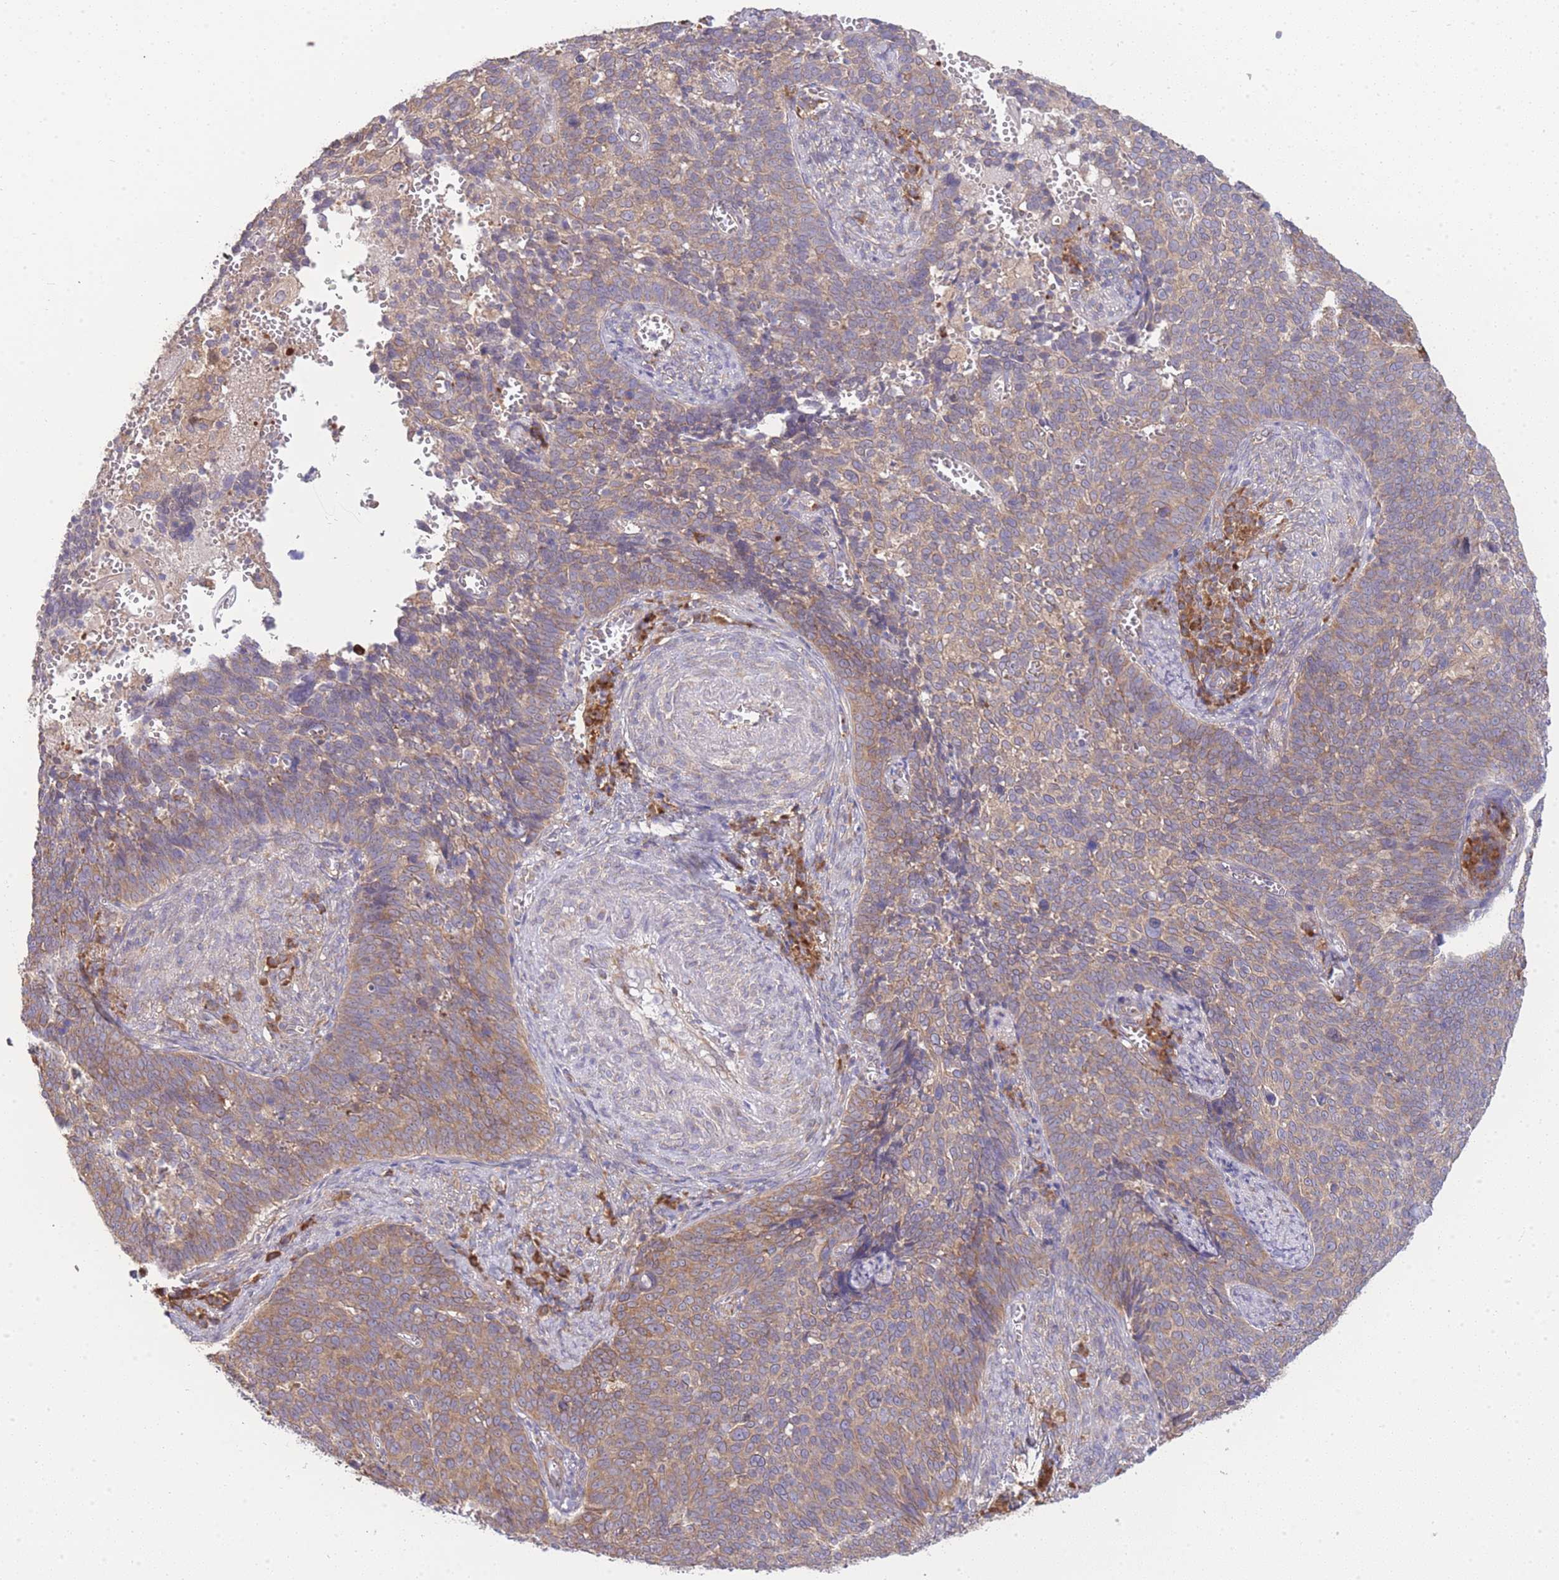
{"staining": {"intensity": "moderate", "quantity": ">75%", "location": "cytoplasmic/membranous"}, "tissue": "cervical cancer", "cell_type": "Tumor cells", "image_type": "cancer", "snomed": [{"axis": "morphology", "description": "Normal tissue, NOS"}, {"axis": "morphology", "description": "Squamous cell carcinoma, NOS"}, {"axis": "topography", "description": "Cervix"}], "caption": "Immunohistochemical staining of human cervical squamous cell carcinoma shows medium levels of moderate cytoplasmic/membranous protein staining in approximately >75% of tumor cells.", "gene": "BEX1", "patient": {"sex": "female", "age": 39}}